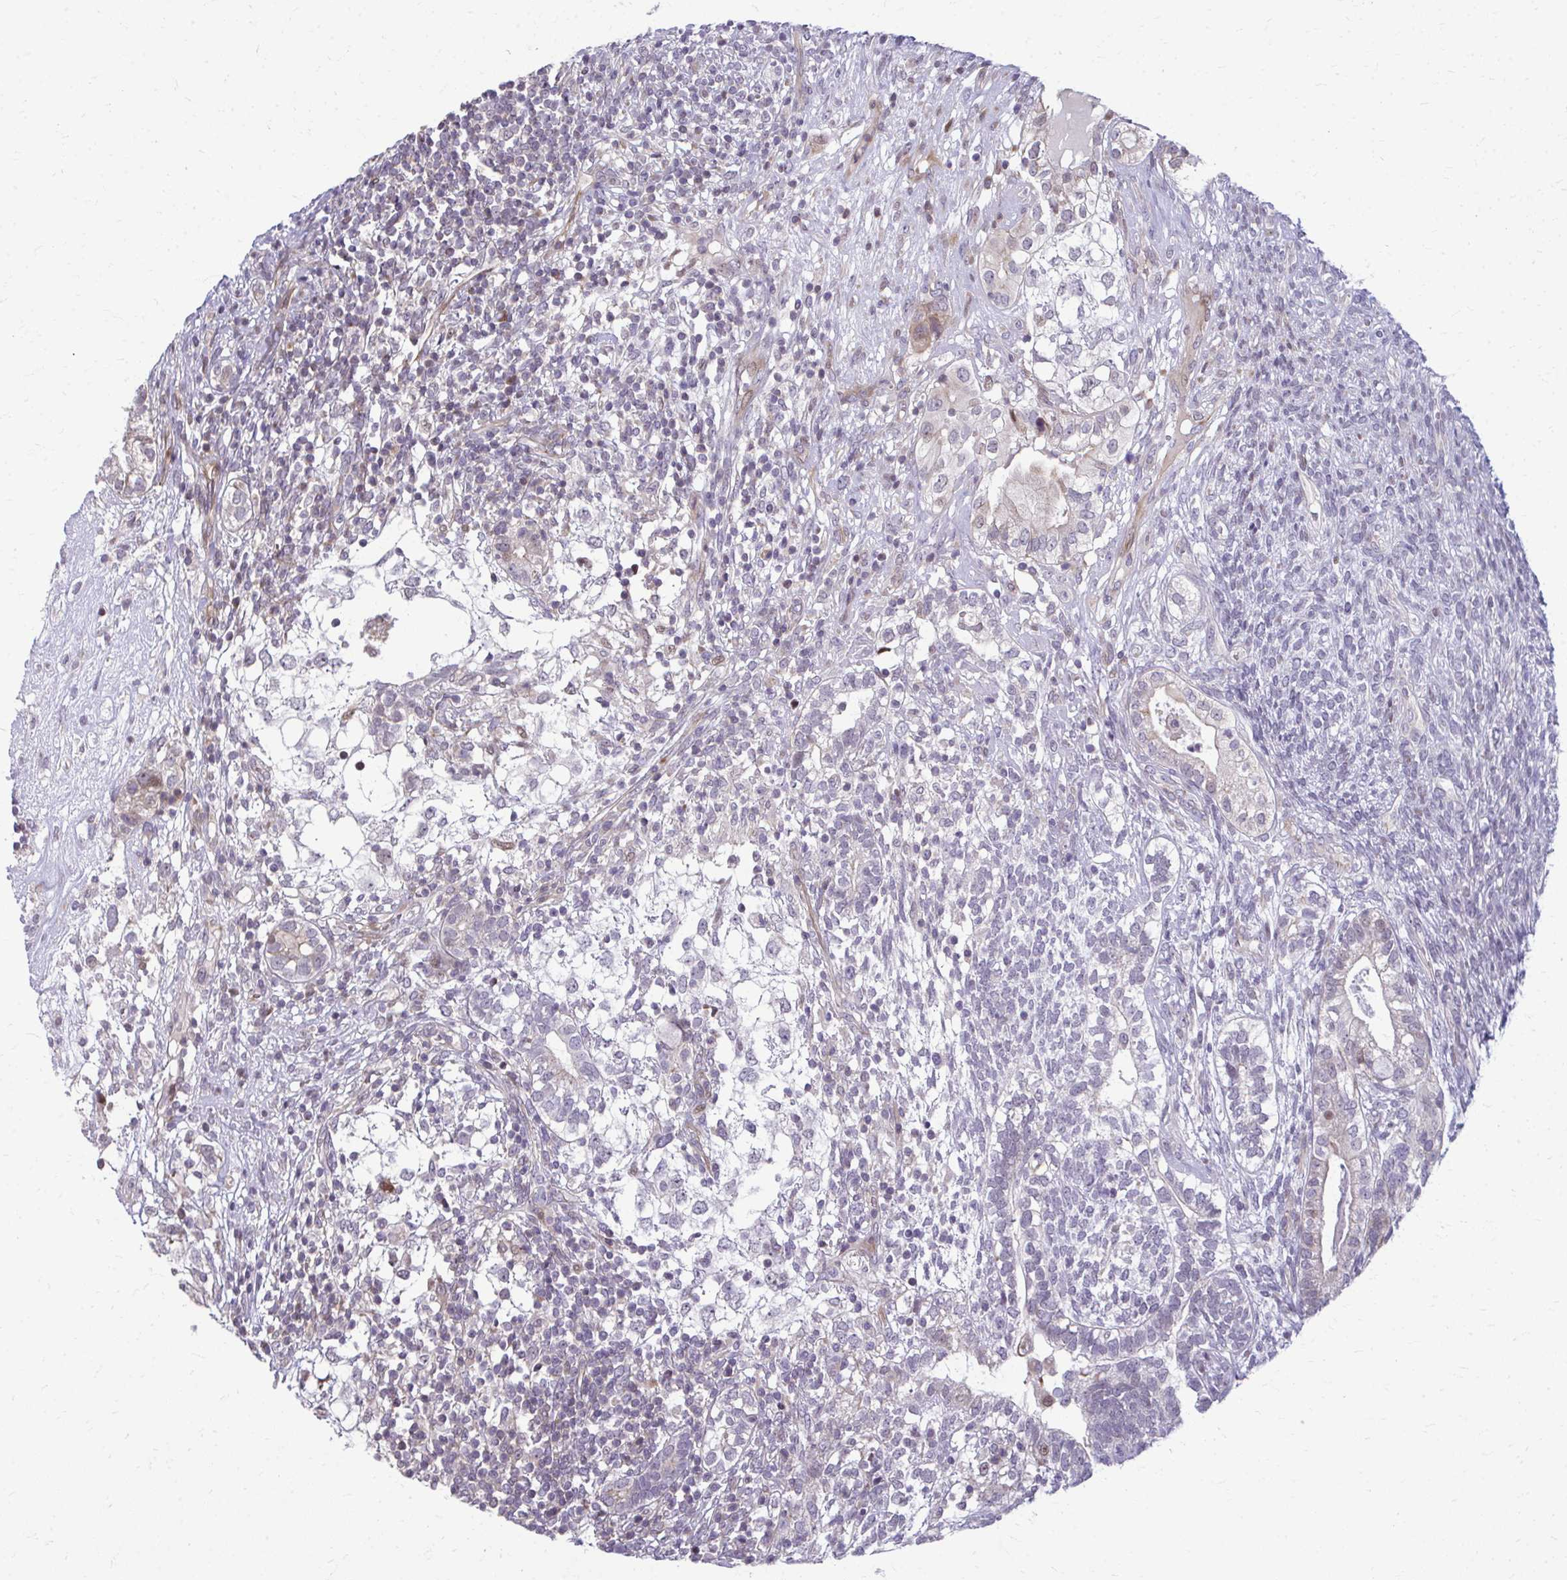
{"staining": {"intensity": "weak", "quantity": "<25%", "location": "nuclear"}, "tissue": "testis cancer", "cell_type": "Tumor cells", "image_type": "cancer", "snomed": [{"axis": "morphology", "description": "Seminoma, NOS"}, {"axis": "morphology", "description": "Carcinoma, Embryonal, NOS"}, {"axis": "topography", "description": "Testis"}], "caption": "This is a image of IHC staining of embryonal carcinoma (testis), which shows no expression in tumor cells.", "gene": "MAF1", "patient": {"sex": "male", "age": 41}}